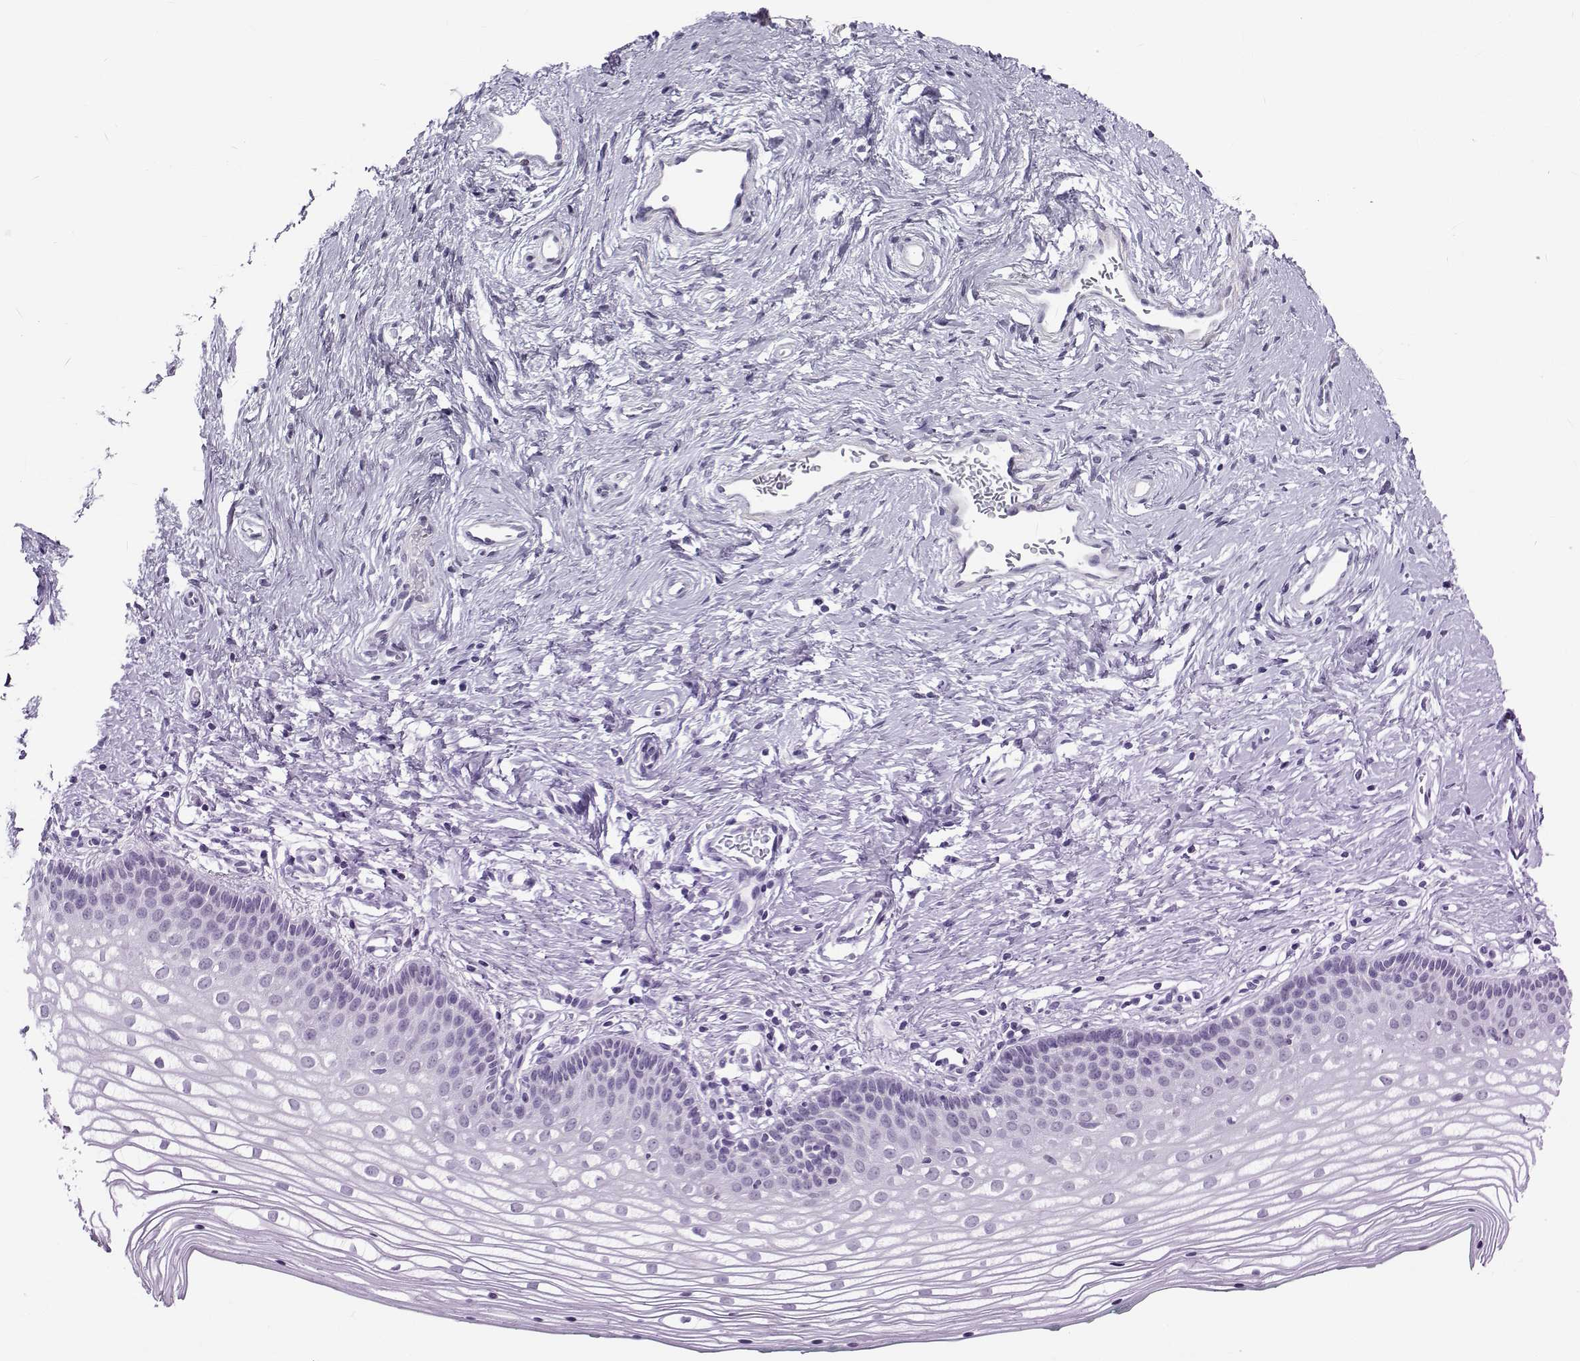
{"staining": {"intensity": "negative", "quantity": "none", "location": "none"}, "tissue": "vagina", "cell_type": "Squamous epithelial cells", "image_type": "normal", "snomed": [{"axis": "morphology", "description": "Normal tissue, NOS"}, {"axis": "topography", "description": "Vagina"}], "caption": "High power microscopy photomicrograph of an immunohistochemistry (IHC) histopathology image of benign vagina, revealing no significant expression in squamous epithelial cells. (Immunohistochemistry, brightfield microscopy, high magnification).", "gene": "KIF17", "patient": {"sex": "female", "age": 36}}